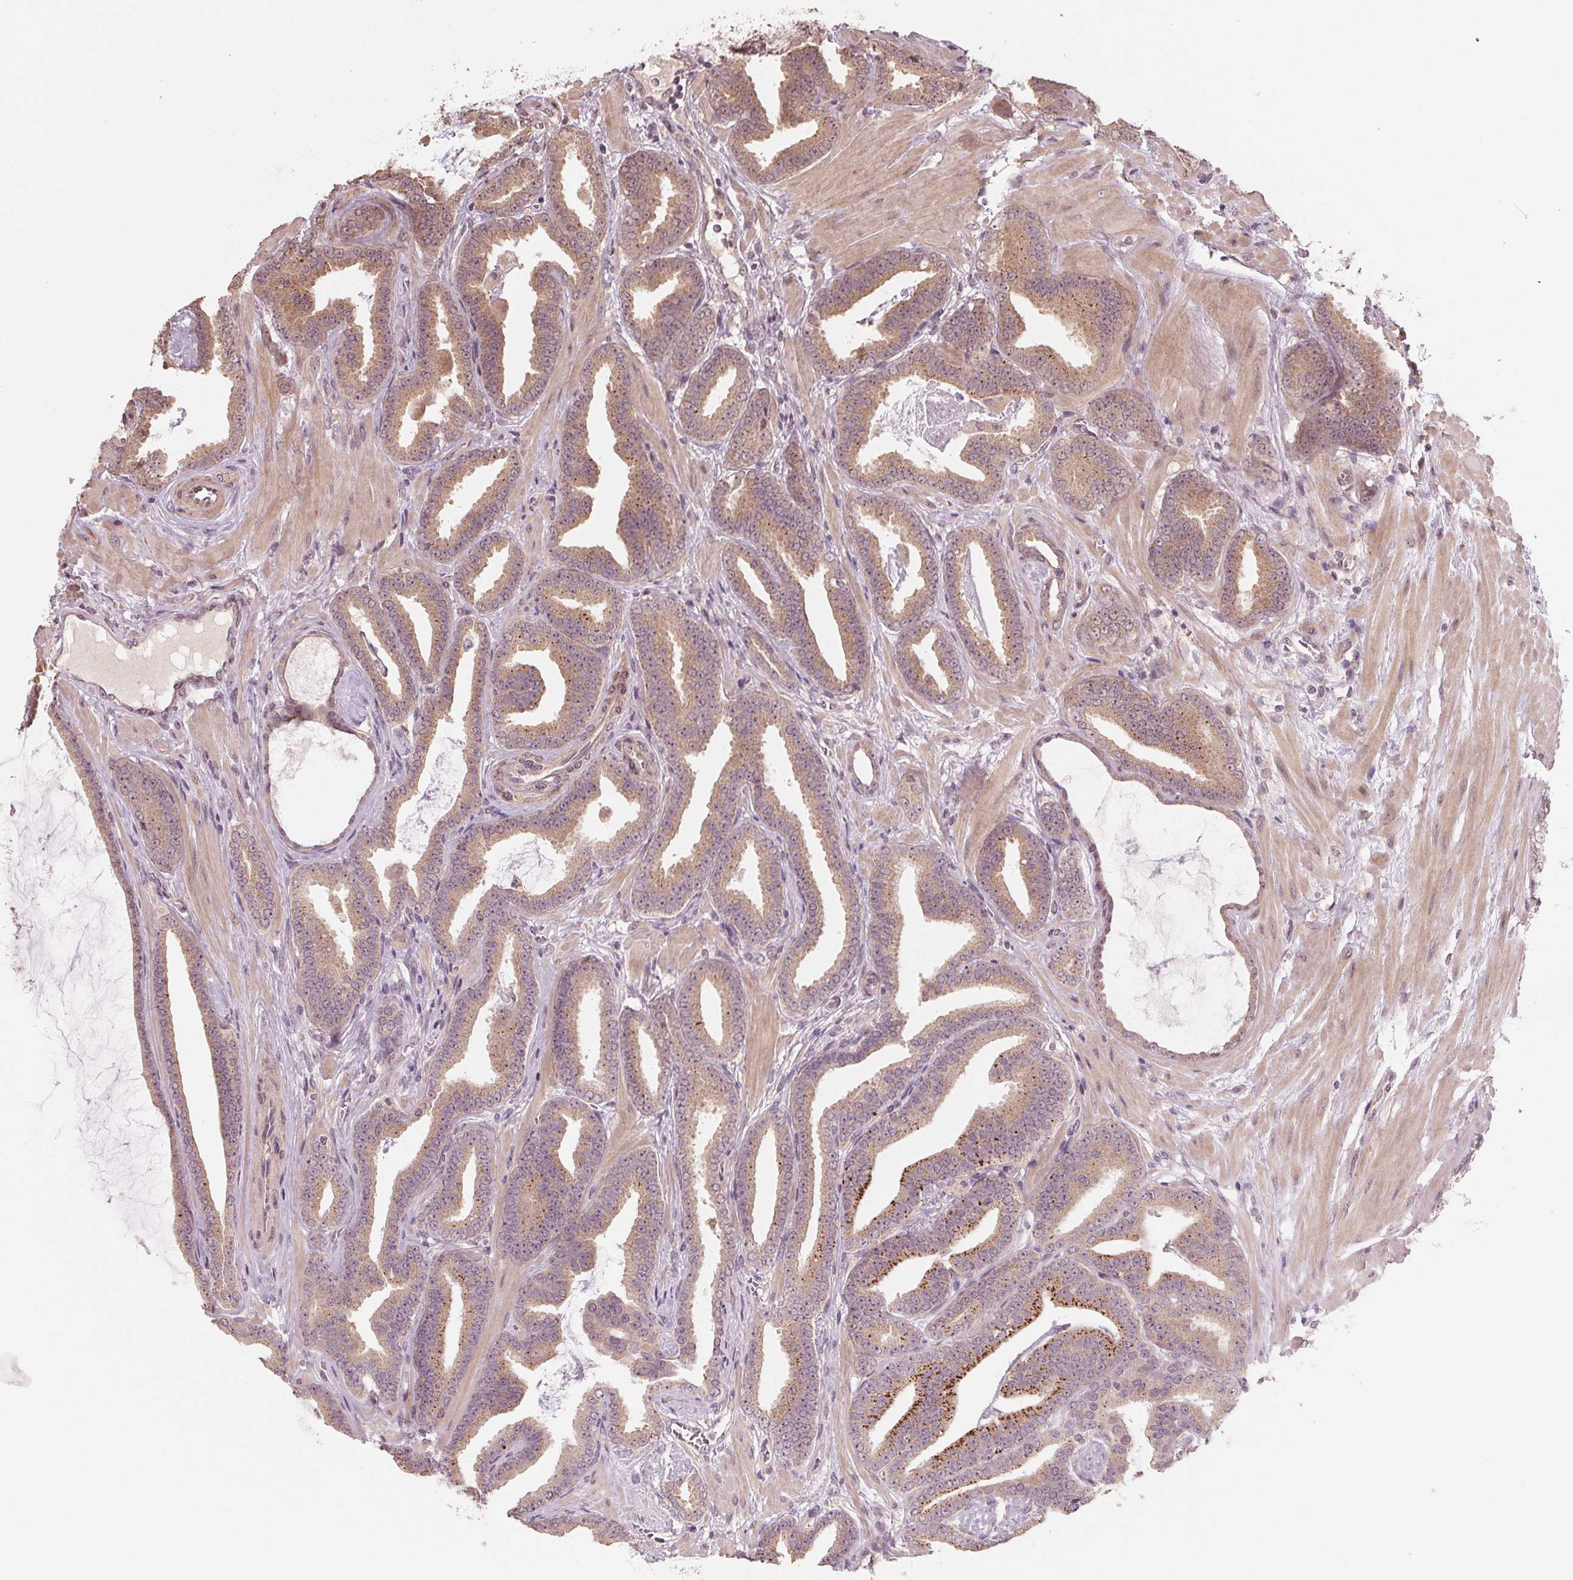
{"staining": {"intensity": "strong", "quantity": "25%-75%", "location": "cytoplasmic/membranous,nuclear"}, "tissue": "prostate cancer", "cell_type": "Tumor cells", "image_type": "cancer", "snomed": [{"axis": "morphology", "description": "Adenocarcinoma, Low grade"}, {"axis": "topography", "description": "Prostate"}], "caption": "Immunohistochemistry (IHC) of human prostate cancer exhibits high levels of strong cytoplasmic/membranous and nuclear staining in approximately 25%-75% of tumor cells.", "gene": "CLBA1", "patient": {"sex": "male", "age": 63}}